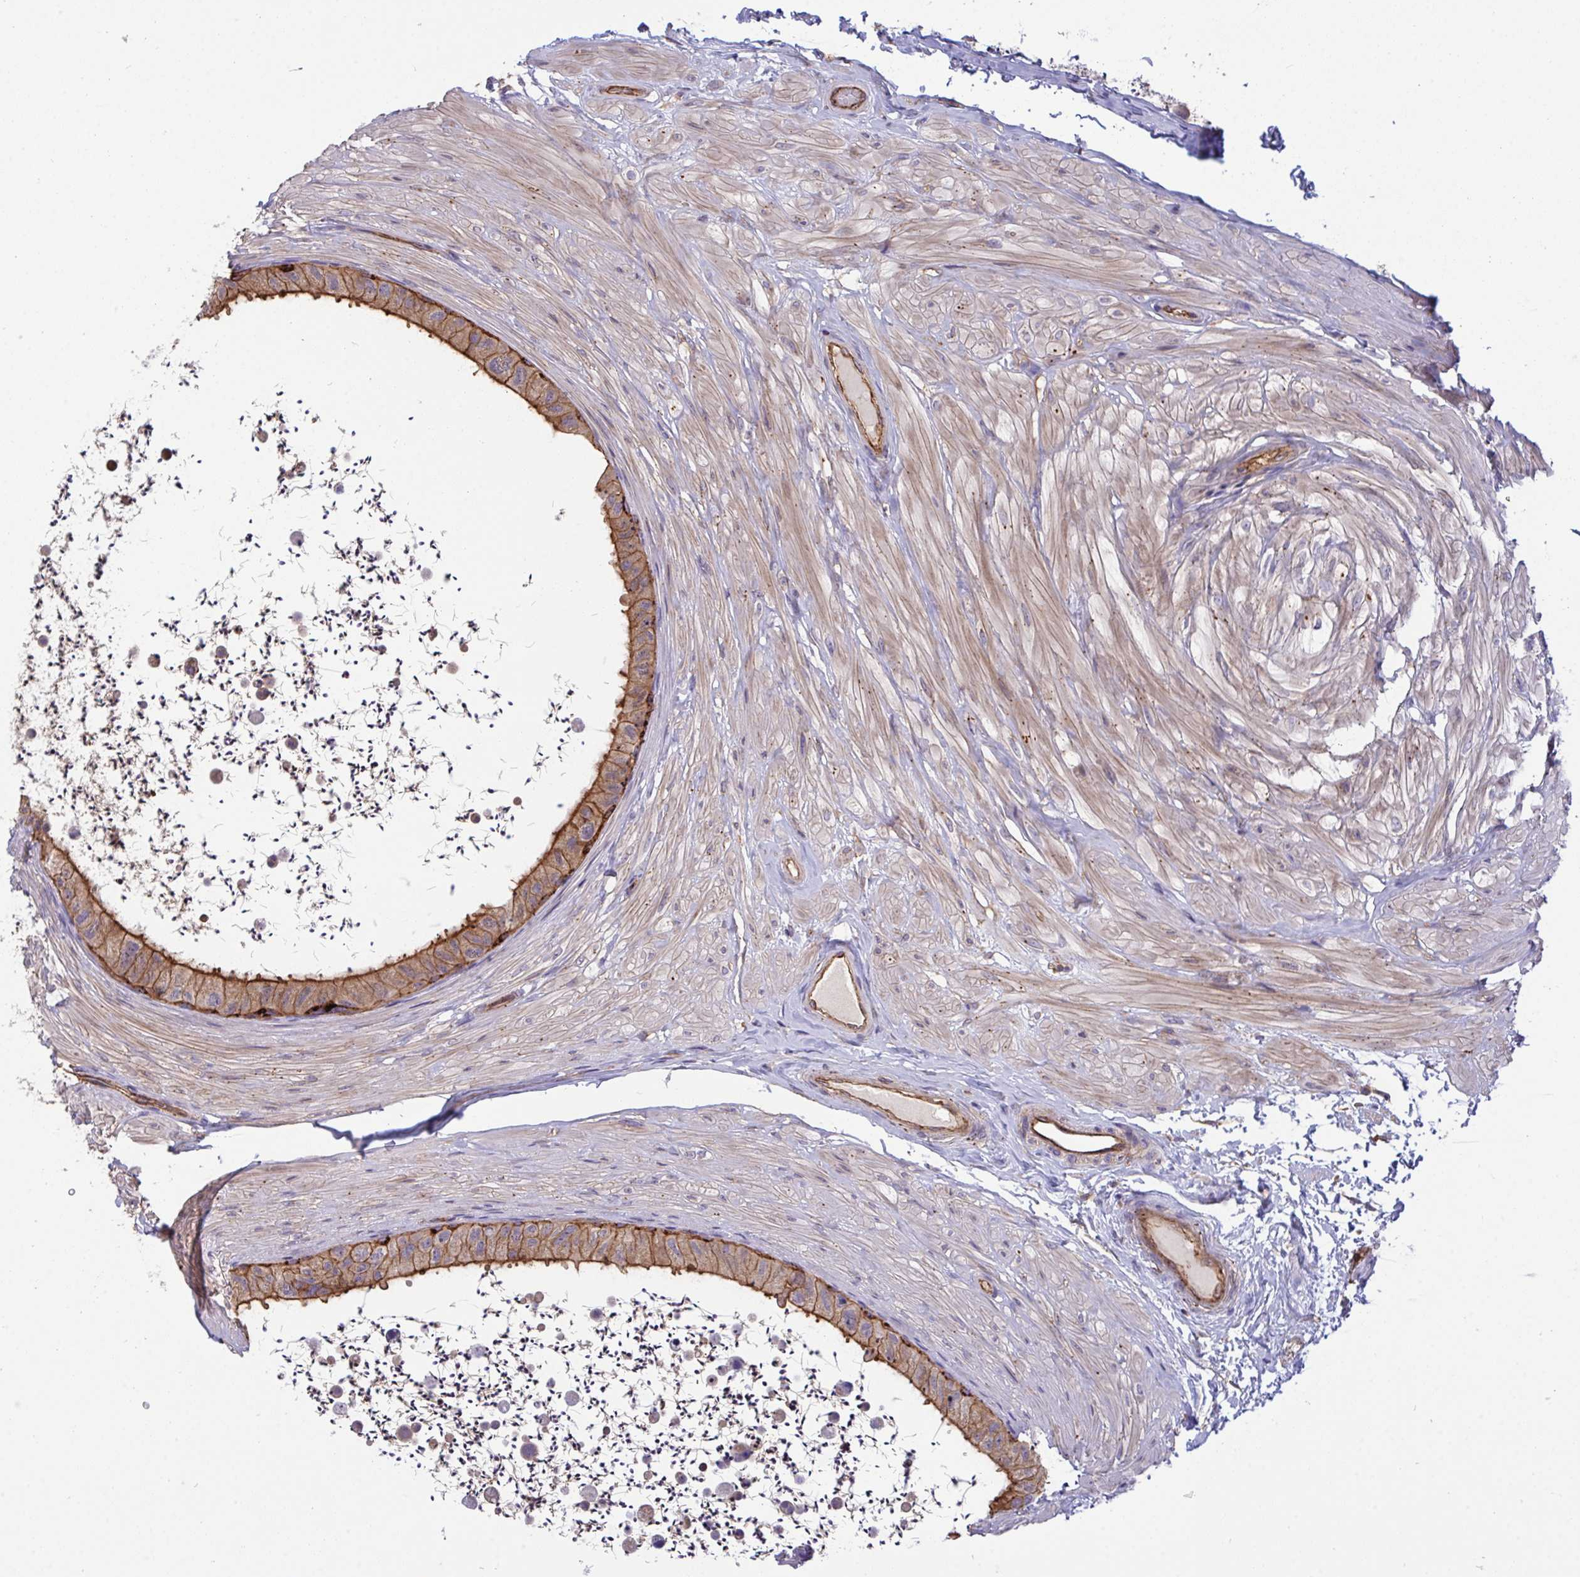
{"staining": {"intensity": "strong", "quantity": ">75%", "location": "cytoplasmic/membranous"}, "tissue": "epididymis", "cell_type": "Glandular cells", "image_type": "normal", "snomed": [{"axis": "morphology", "description": "Normal tissue, NOS"}, {"axis": "topography", "description": "Epididymis"}, {"axis": "topography", "description": "Peripheral nerve tissue"}], "caption": "A brown stain highlights strong cytoplasmic/membranous positivity of a protein in glandular cells of normal human epididymis.", "gene": "C4orf36", "patient": {"sex": "male", "age": 32}}